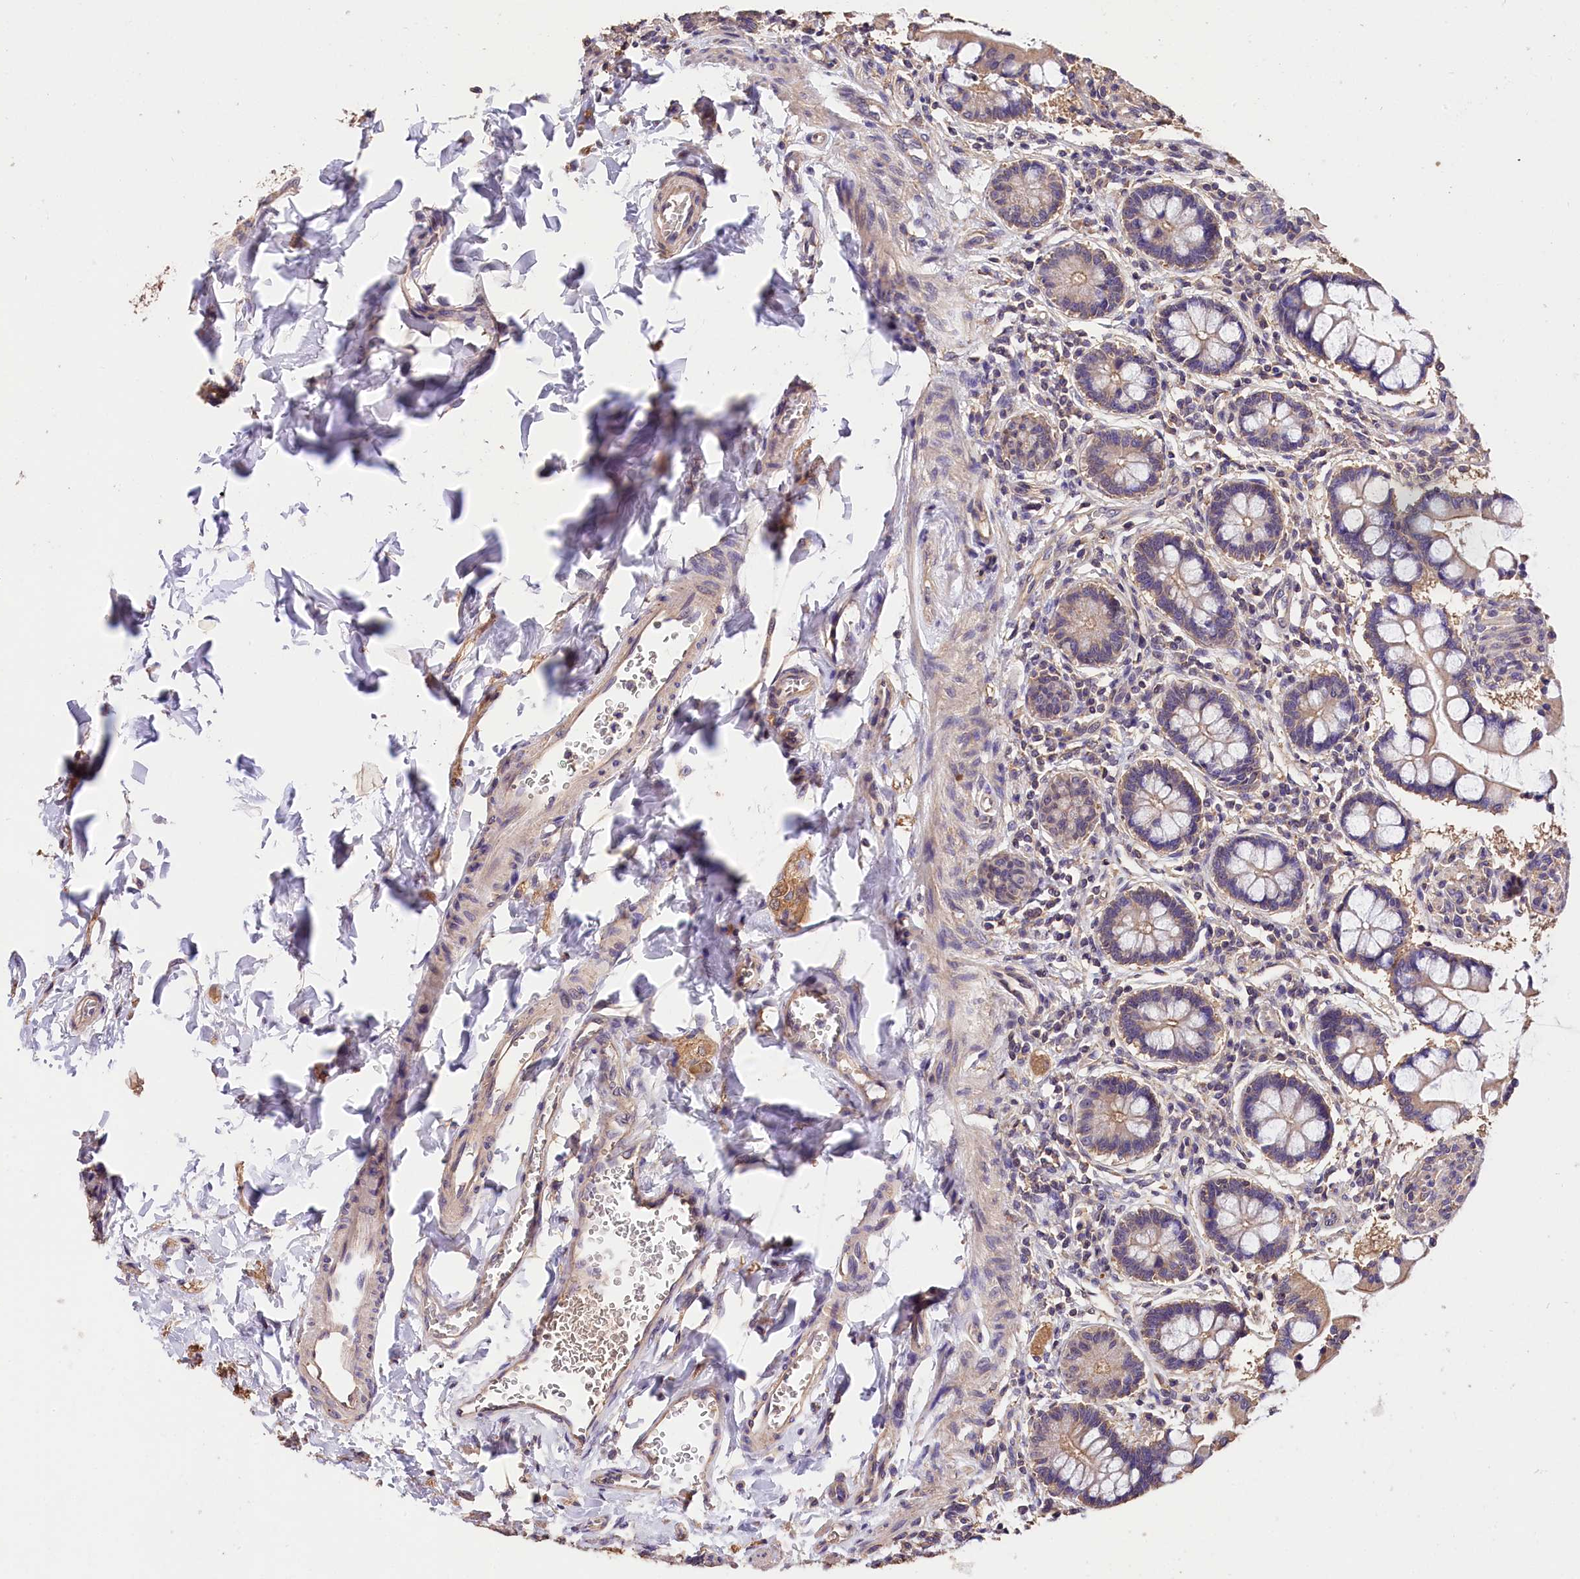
{"staining": {"intensity": "moderate", "quantity": "25%-75%", "location": "cytoplasmic/membranous"}, "tissue": "small intestine", "cell_type": "Glandular cells", "image_type": "normal", "snomed": [{"axis": "morphology", "description": "Normal tissue, NOS"}, {"axis": "topography", "description": "Small intestine"}], "caption": "Benign small intestine demonstrates moderate cytoplasmic/membranous positivity in about 25%-75% of glandular cells Using DAB (brown) and hematoxylin (blue) stains, captured at high magnification using brightfield microscopy..", "gene": "OAS3", "patient": {"sex": "male", "age": 52}}